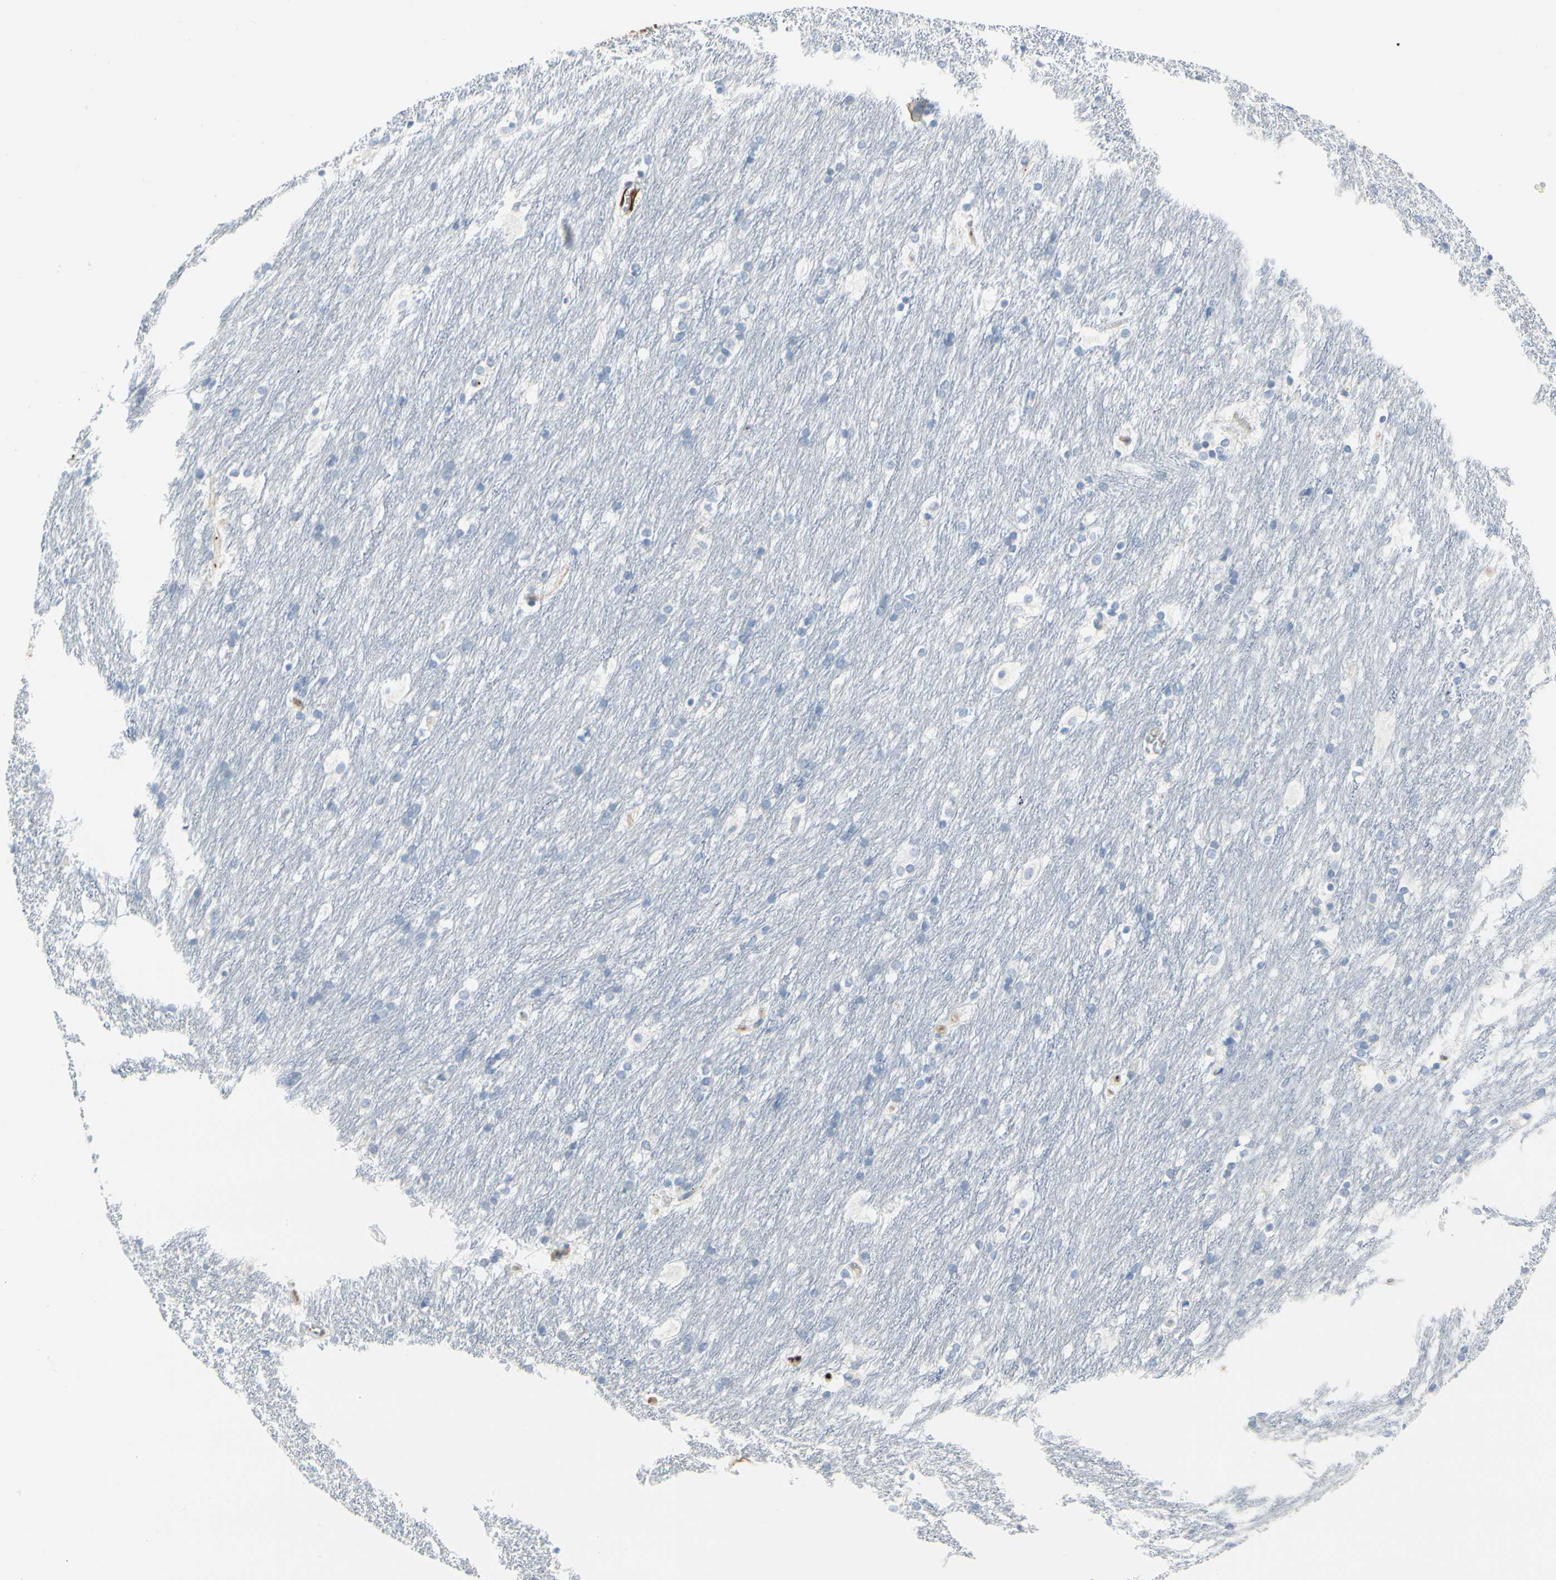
{"staining": {"intensity": "negative", "quantity": "none", "location": "none"}, "tissue": "caudate", "cell_type": "Glial cells", "image_type": "normal", "snomed": [{"axis": "morphology", "description": "Normal tissue, NOS"}, {"axis": "topography", "description": "Lateral ventricle wall"}], "caption": "Immunohistochemical staining of unremarkable caudate demonstrates no significant expression in glial cells. (DAB immunohistochemistry (IHC) with hematoxylin counter stain).", "gene": "FGB", "patient": {"sex": "female", "age": 19}}